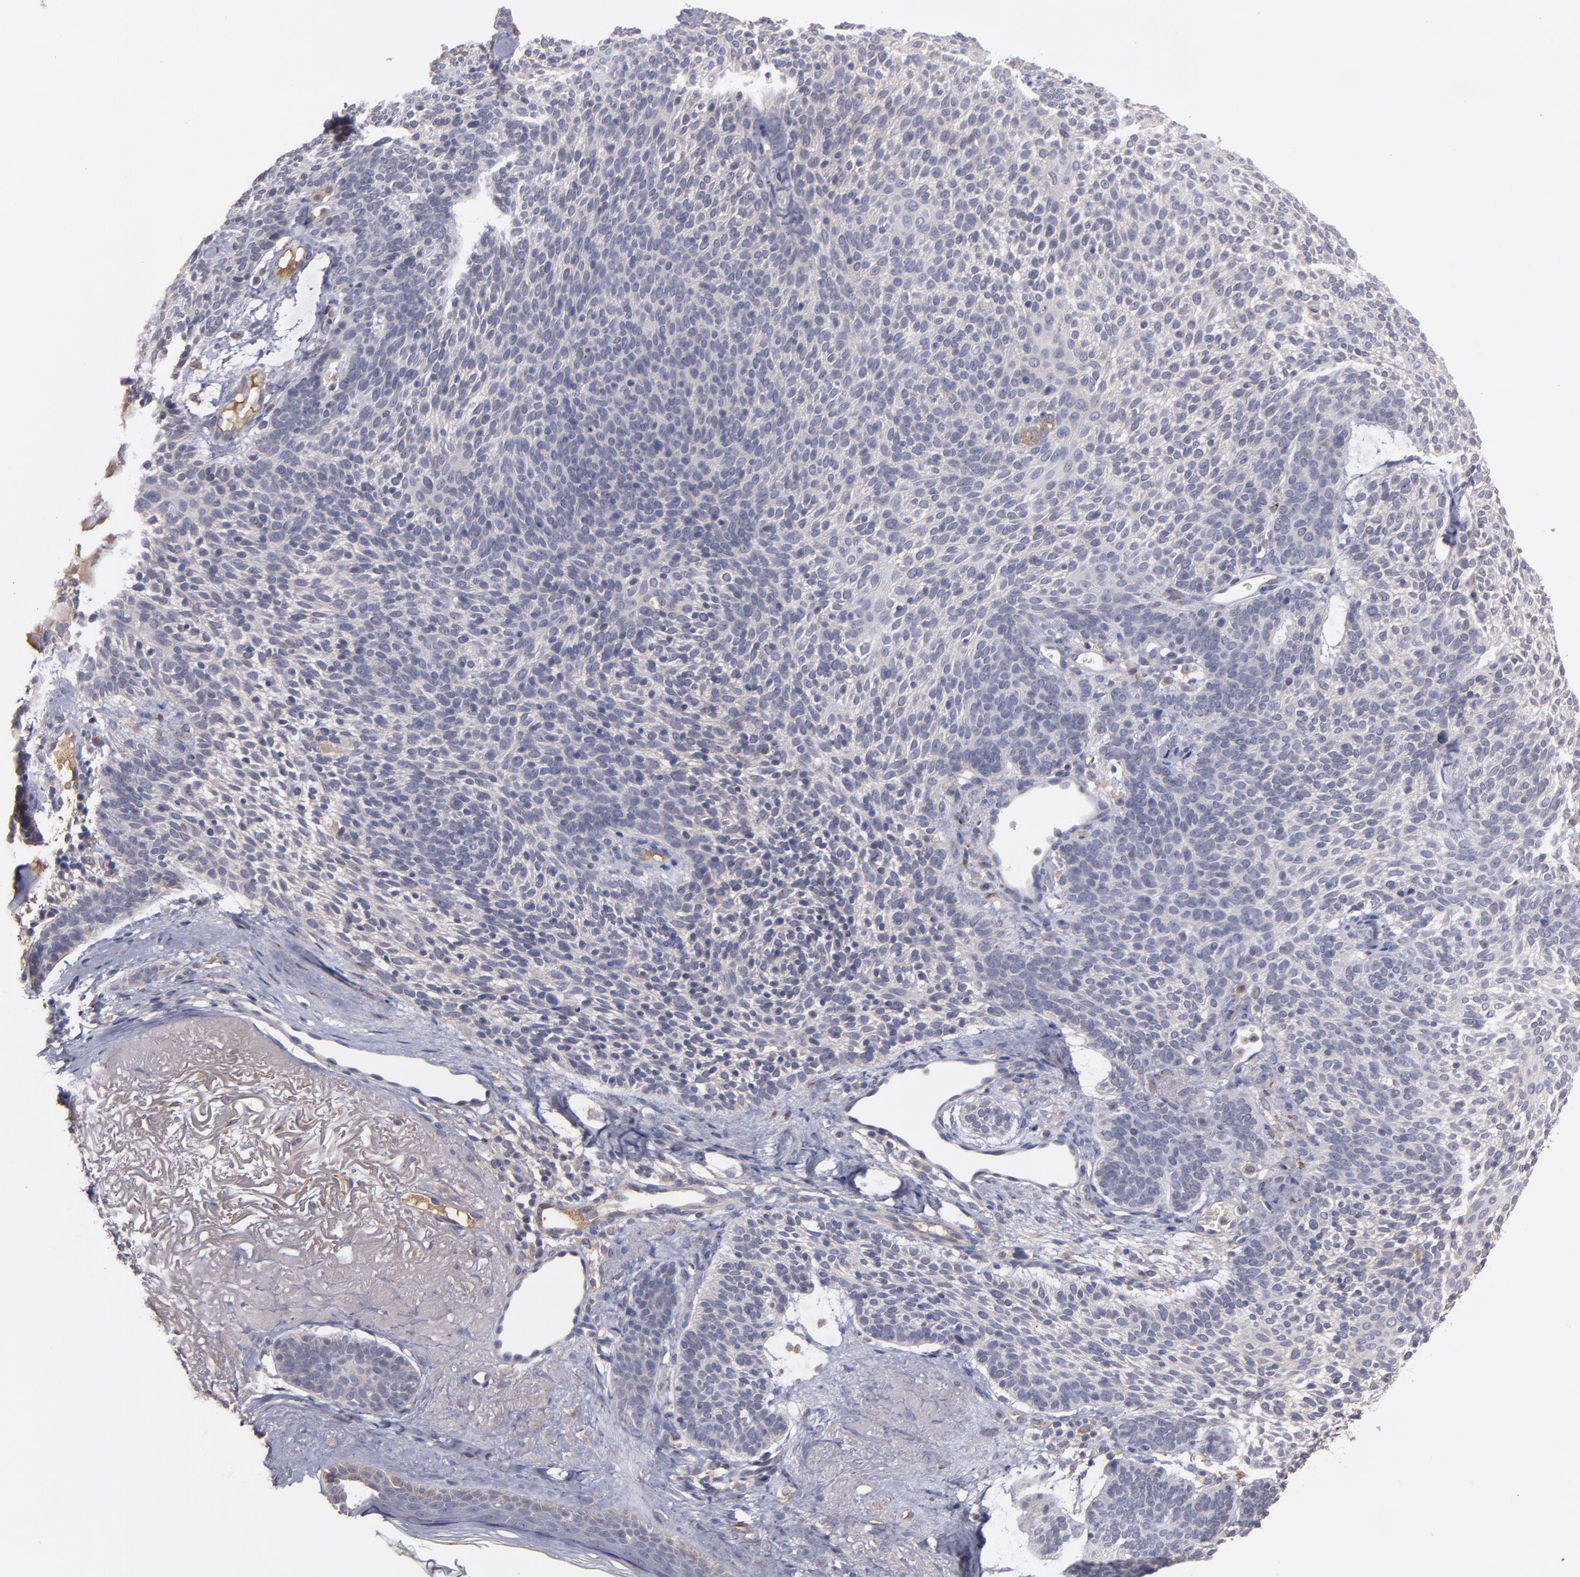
{"staining": {"intensity": "negative", "quantity": "none", "location": "none"}, "tissue": "skin cancer", "cell_type": "Tumor cells", "image_type": "cancer", "snomed": [{"axis": "morphology", "description": "Normal tissue, NOS"}, {"axis": "morphology", "description": "Basal cell carcinoma"}, {"axis": "topography", "description": "Skin"}], "caption": "Immunohistochemistry image of neoplastic tissue: skin cancer (basal cell carcinoma) stained with DAB (3,3'-diaminobenzidine) displays no significant protein positivity in tumor cells. (DAB immunohistochemistry, high magnification).", "gene": "MMP11", "patient": {"sex": "female", "age": 70}}